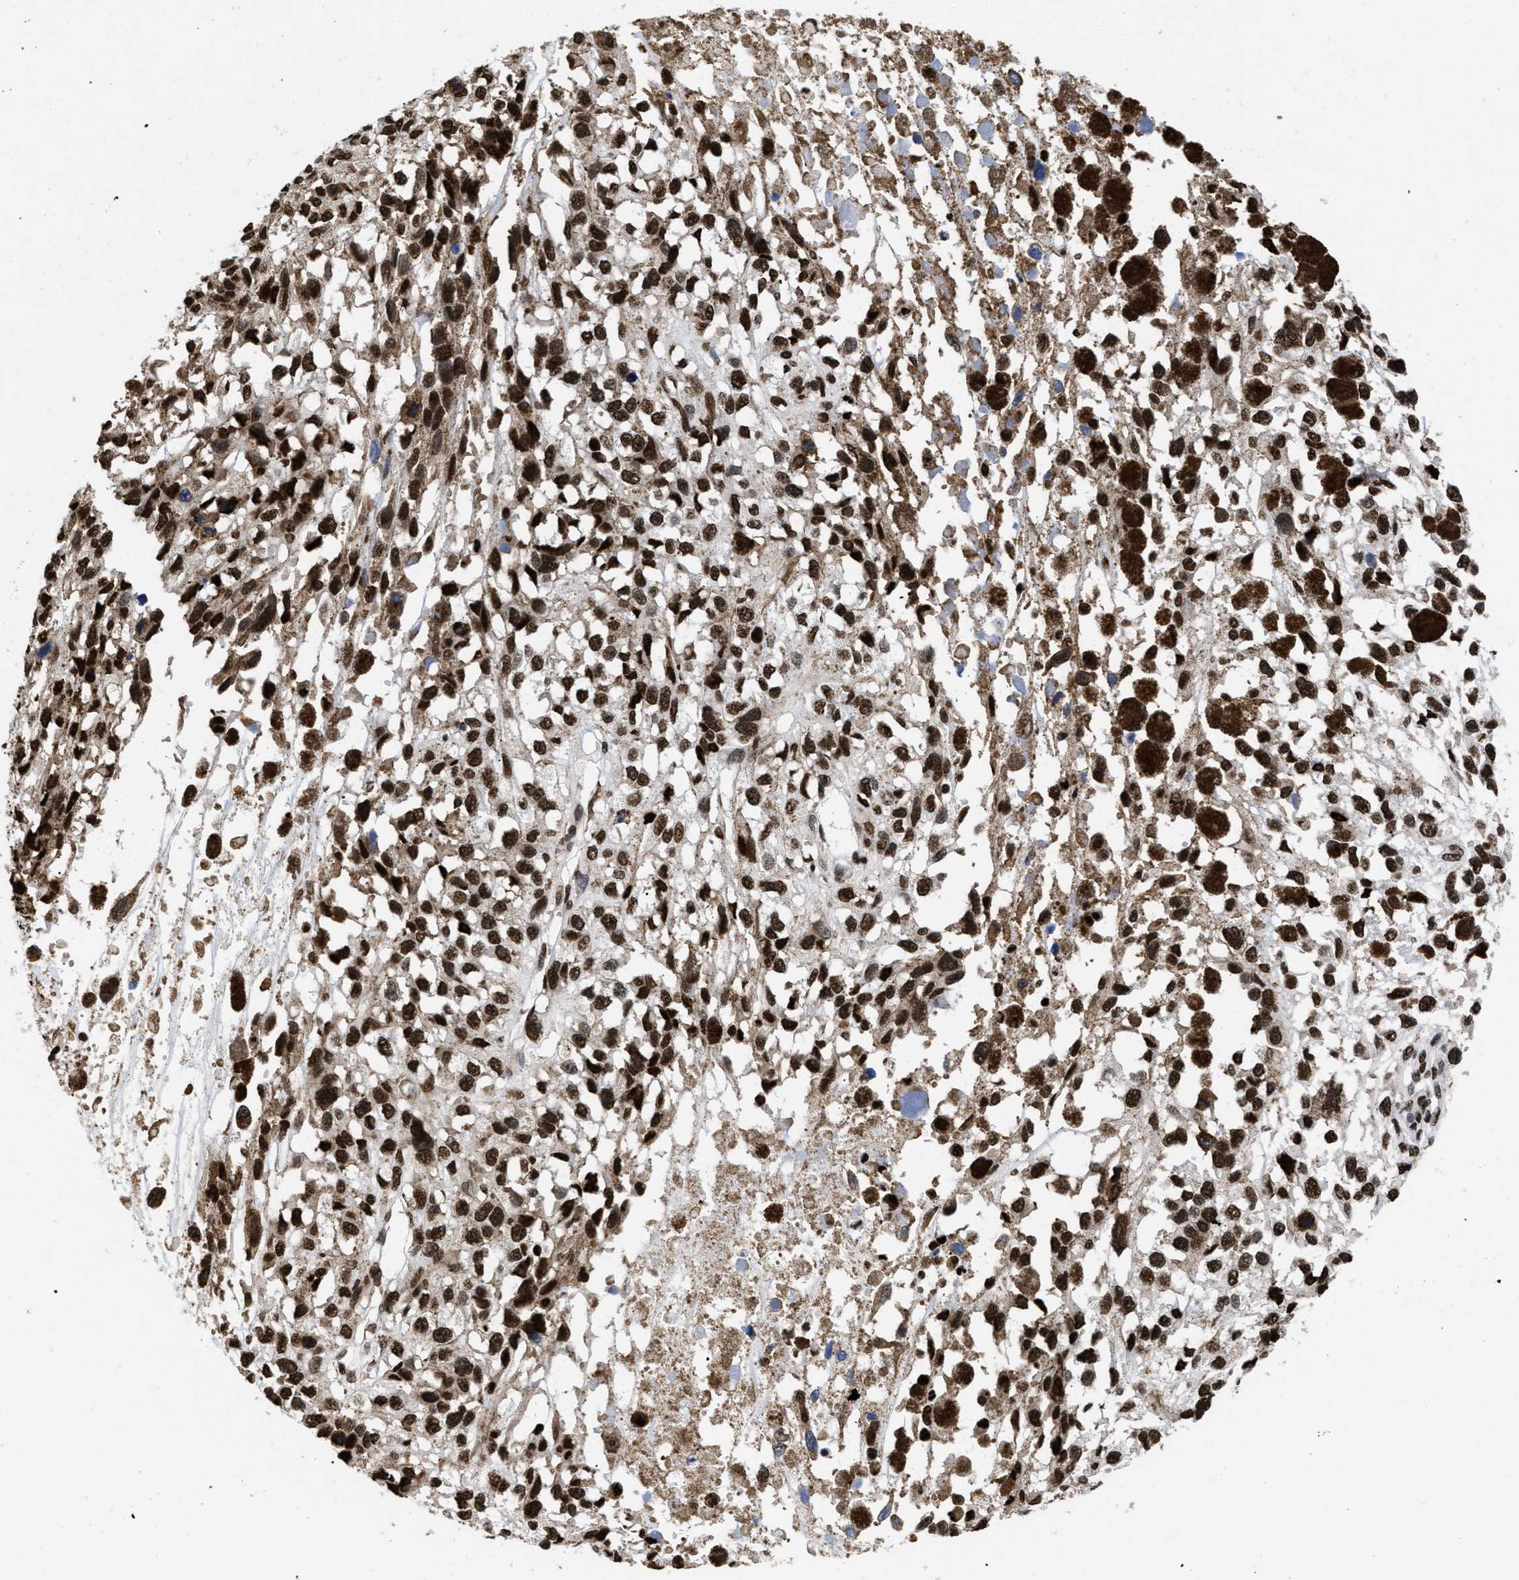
{"staining": {"intensity": "strong", "quantity": ">75%", "location": "nuclear"}, "tissue": "melanoma", "cell_type": "Tumor cells", "image_type": "cancer", "snomed": [{"axis": "morphology", "description": "Malignant melanoma, Metastatic site"}, {"axis": "topography", "description": "Lymph node"}], "caption": "Melanoma stained with immunohistochemistry (IHC) exhibits strong nuclear positivity in about >75% of tumor cells.", "gene": "CALHM3", "patient": {"sex": "male", "age": 59}}